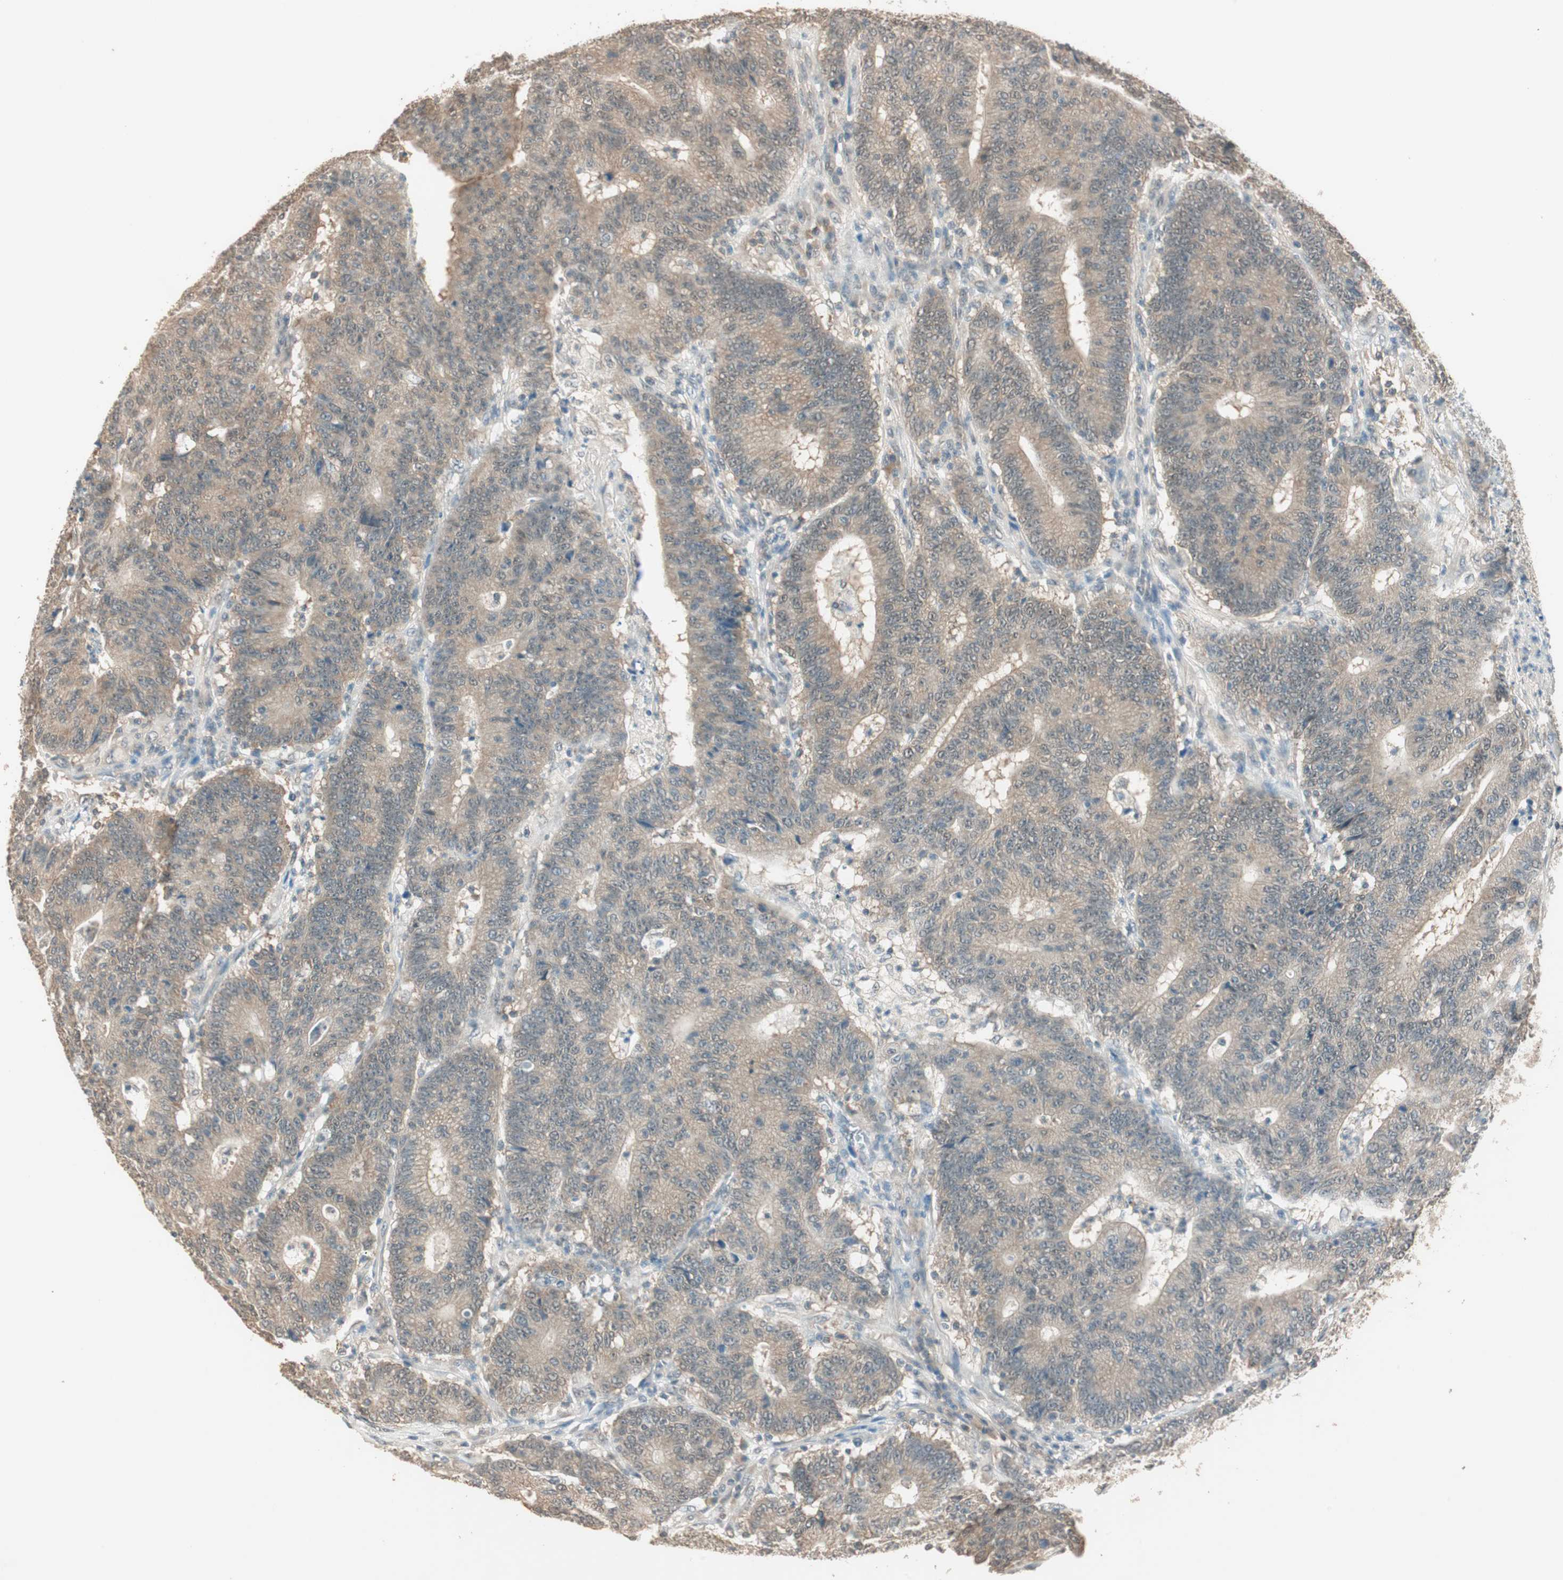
{"staining": {"intensity": "weak", "quantity": ">75%", "location": "cytoplasmic/membranous"}, "tissue": "colorectal cancer", "cell_type": "Tumor cells", "image_type": "cancer", "snomed": [{"axis": "morphology", "description": "Normal tissue, NOS"}, {"axis": "morphology", "description": "Adenocarcinoma, NOS"}, {"axis": "topography", "description": "Colon"}], "caption": "This is a micrograph of immunohistochemistry (IHC) staining of adenocarcinoma (colorectal), which shows weak staining in the cytoplasmic/membranous of tumor cells.", "gene": "USP5", "patient": {"sex": "female", "age": 75}}